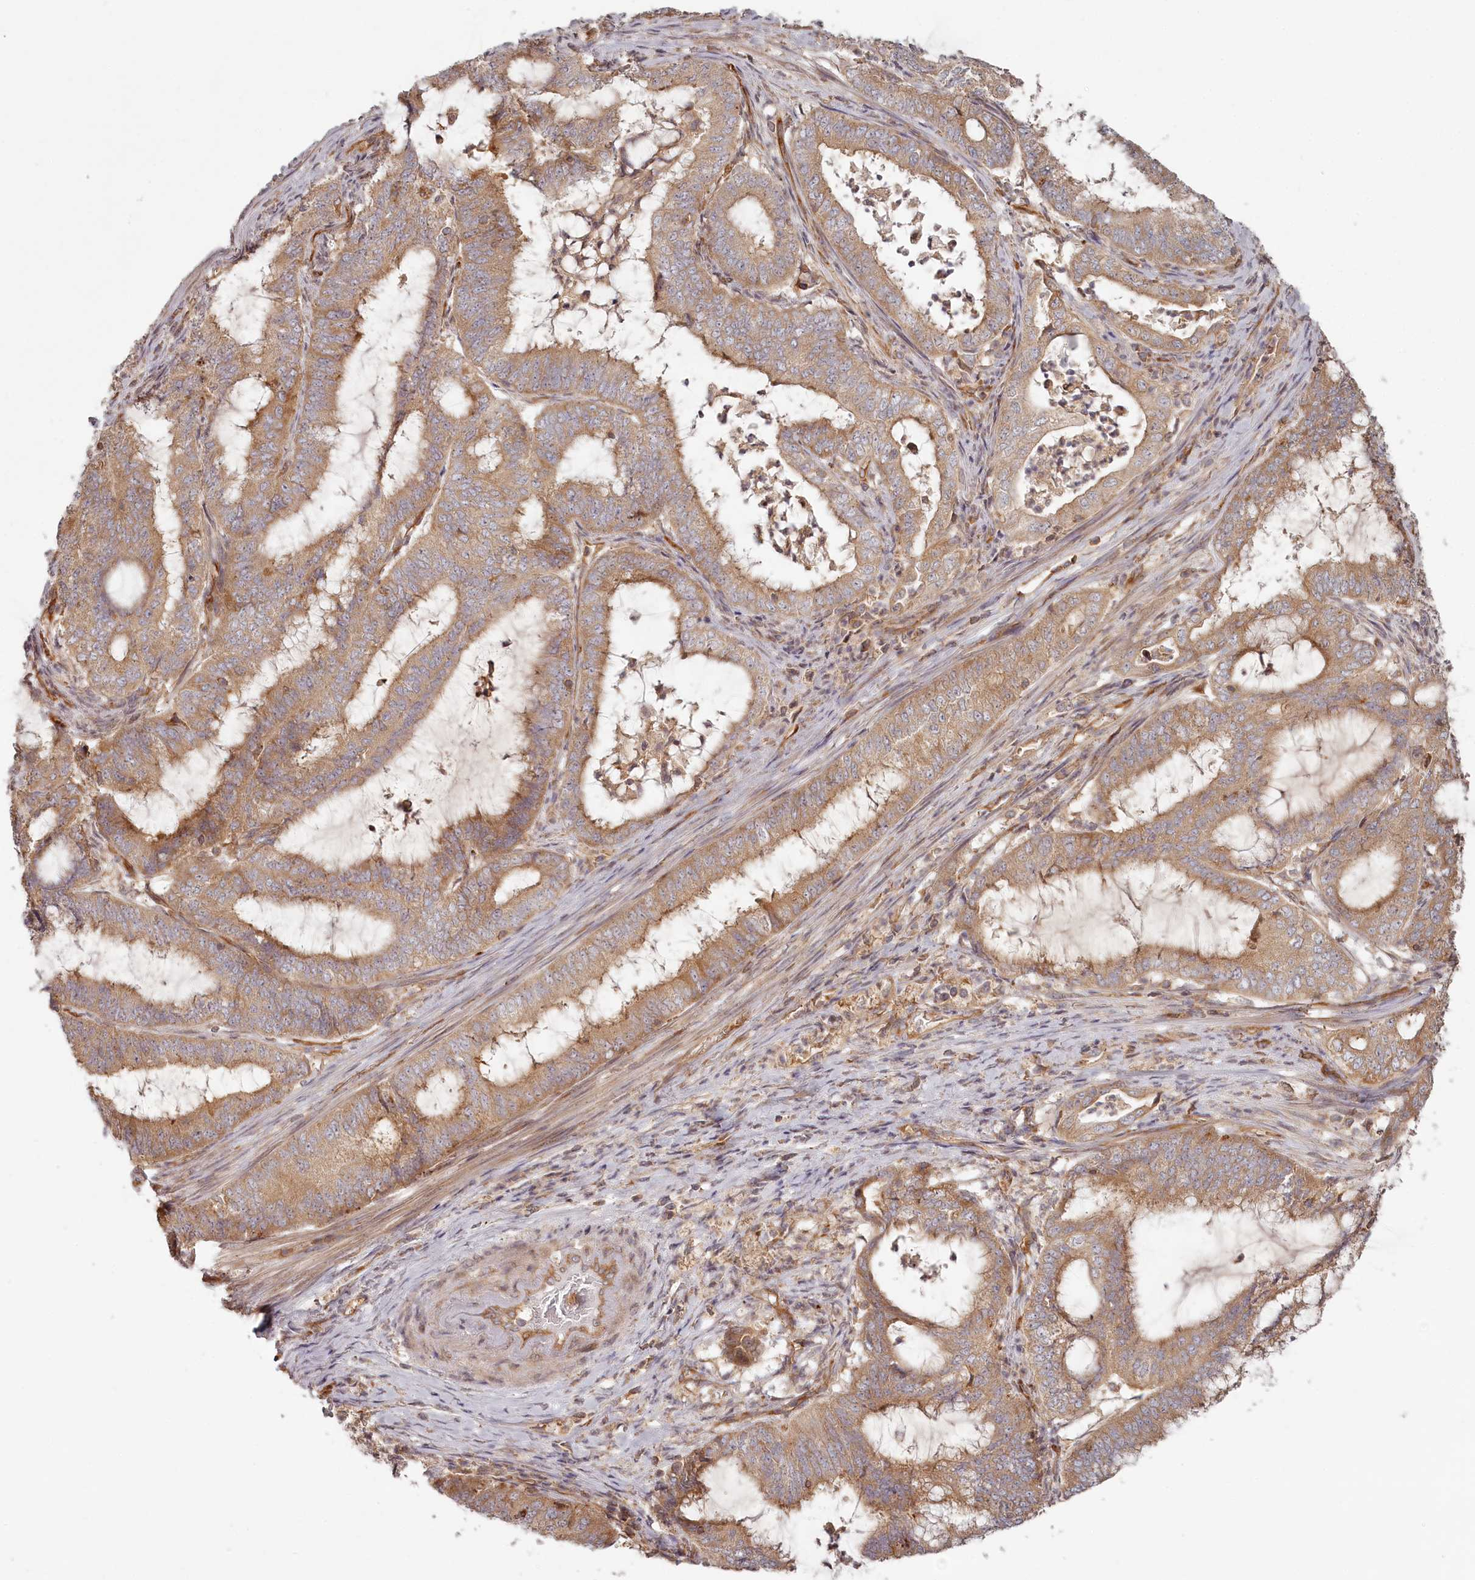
{"staining": {"intensity": "moderate", "quantity": ">75%", "location": "cytoplasmic/membranous"}, "tissue": "endometrial cancer", "cell_type": "Tumor cells", "image_type": "cancer", "snomed": [{"axis": "morphology", "description": "Adenocarcinoma, NOS"}, {"axis": "topography", "description": "Endometrium"}], "caption": "Immunohistochemical staining of human endometrial adenocarcinoma shows medium levels of moderate cytoplasmic/membranous expression in approximately >75% of tumor cells. Immunohistochemistry (ihc) stains the protein of interest in brown and the nuclei are stained blue.", "gene": "TMIE", "patient": {"sex": "female", "age": 51}}